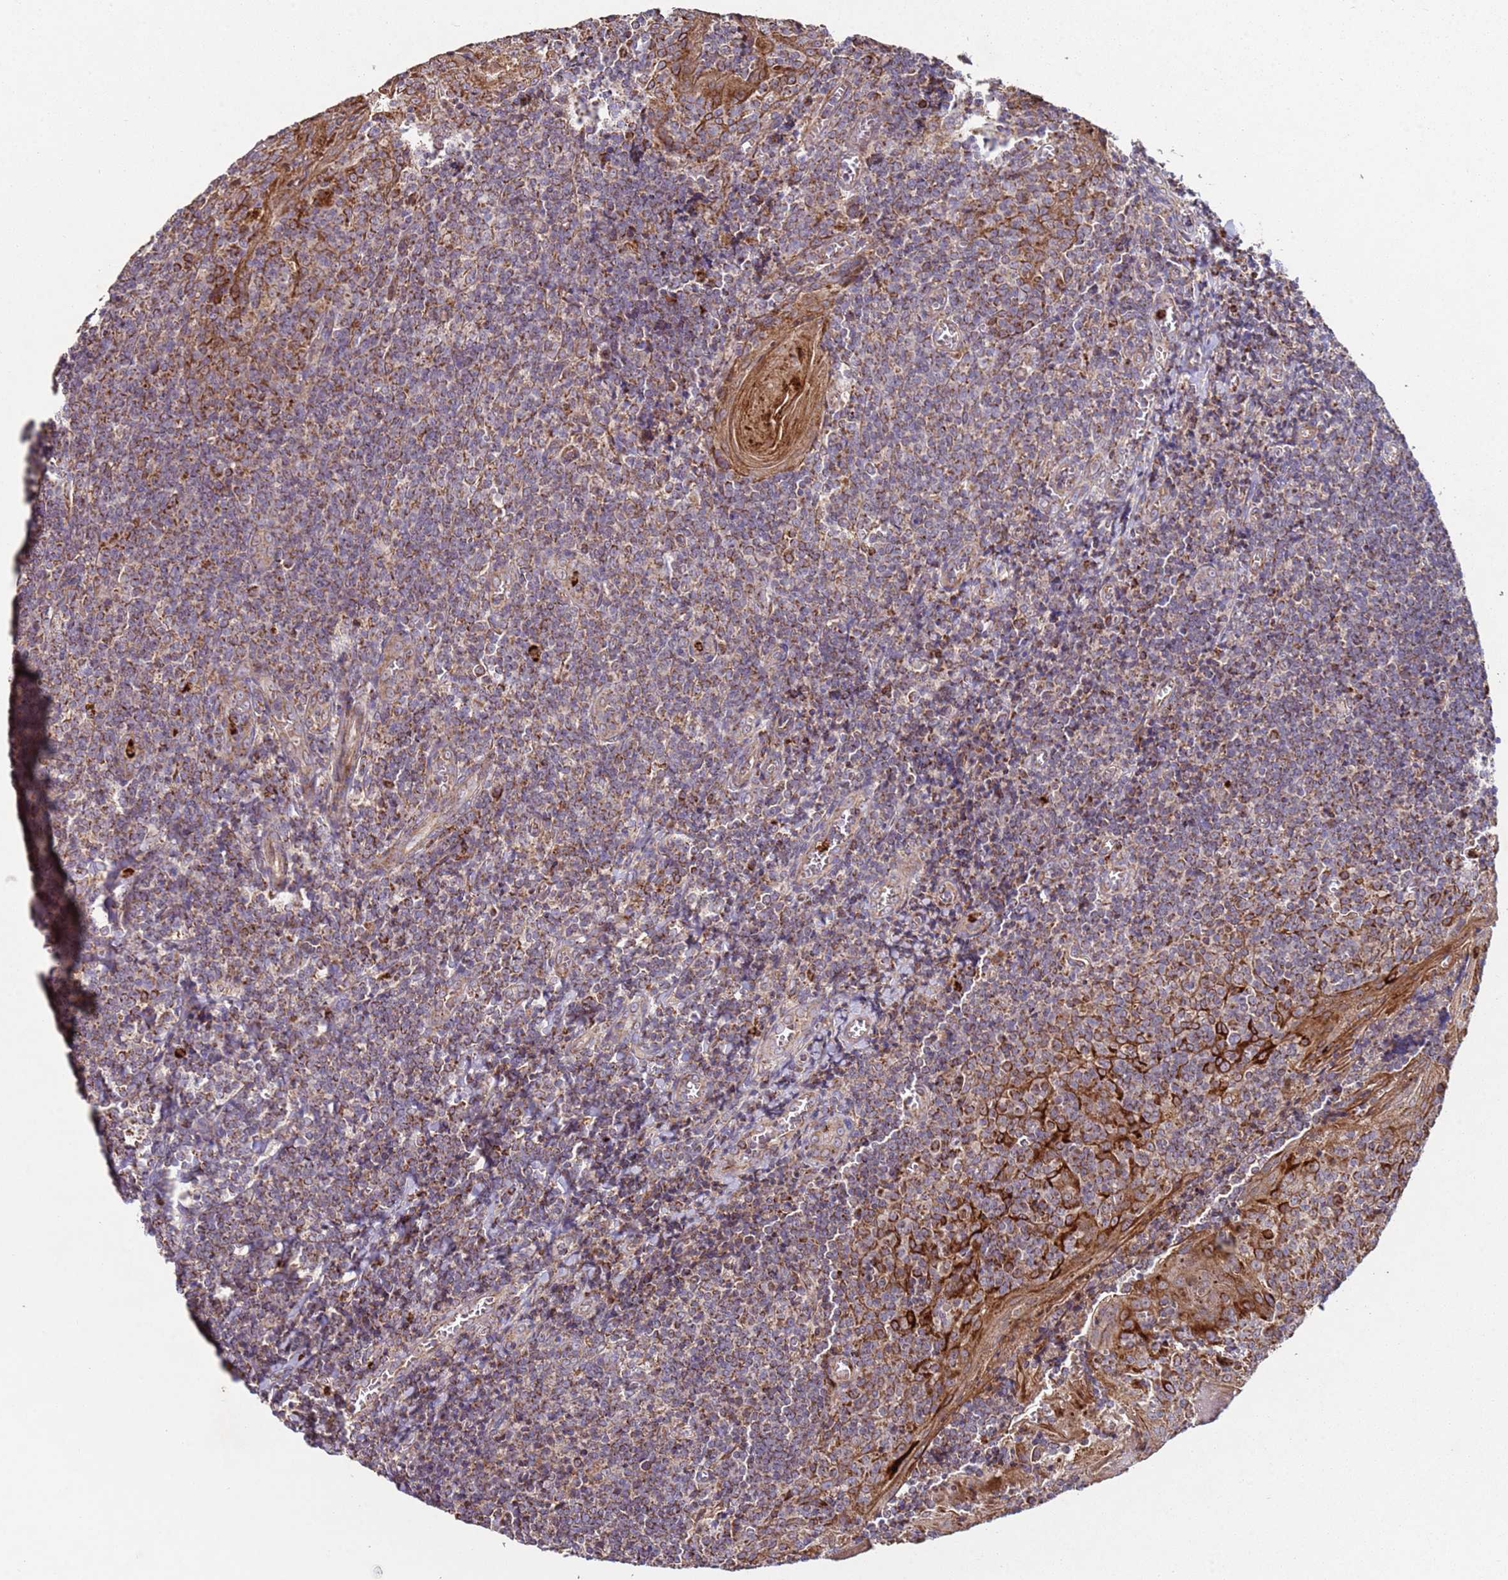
{"staining": {"intensity": "moderate", "quantity": "<25%", "location": "cytoplasmic/membranous"}, "tissue": "tonsil", "cell_type": "Germinal center cells", "image_type": "normal", "snomed": [{"axis": "morphology", "description": "Normal tissue, NOS"}, {"axis": "topography", "description": "Tonsil"}], "caption": "Protein expression analysis of normal tonsil exhibits moderate cytoplasmic/membranous staining in about <25% of germinal center cells.", "gene": "FBXO33", "patient": {"sex": "male", "age": 27}}